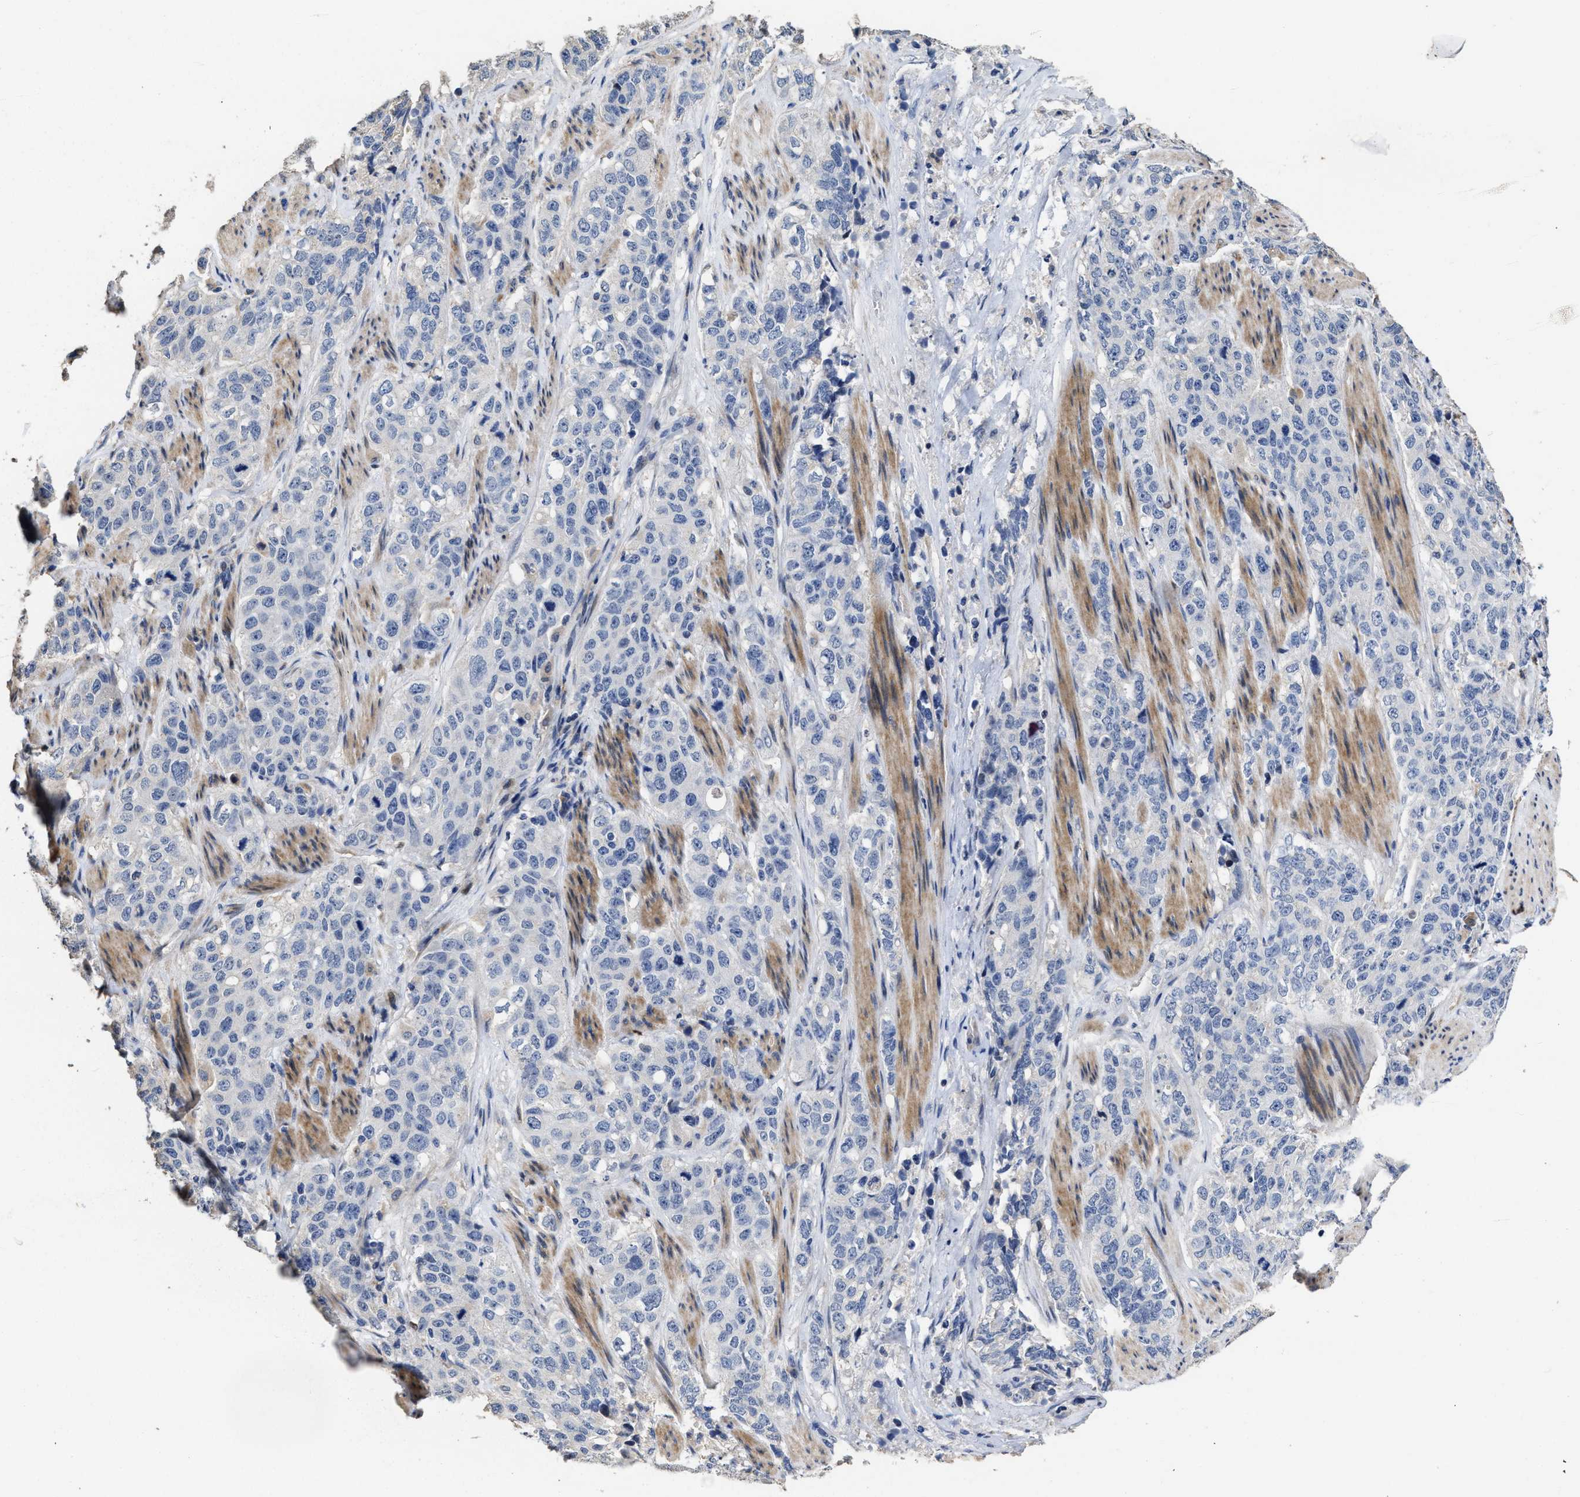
{"staining": {"intensity": "negative", "quantity": "none", "location": "none"}, "tissue": "stomach cancer", "cell_type": "Tumor cells", "image_type": "cancer", "snomed": [{"axis": "morphology", "description": "Adenocarcinoma, NOS"}, {"axis": "topography", "description": "Stomach"}], "caption": "Stomach cancer stained for a protein using immunohistochemistry (IHC) exhibits no positivity tumor cells.", "gene": "ZFAT", "patient": {"sex": "male", "age": 48}}